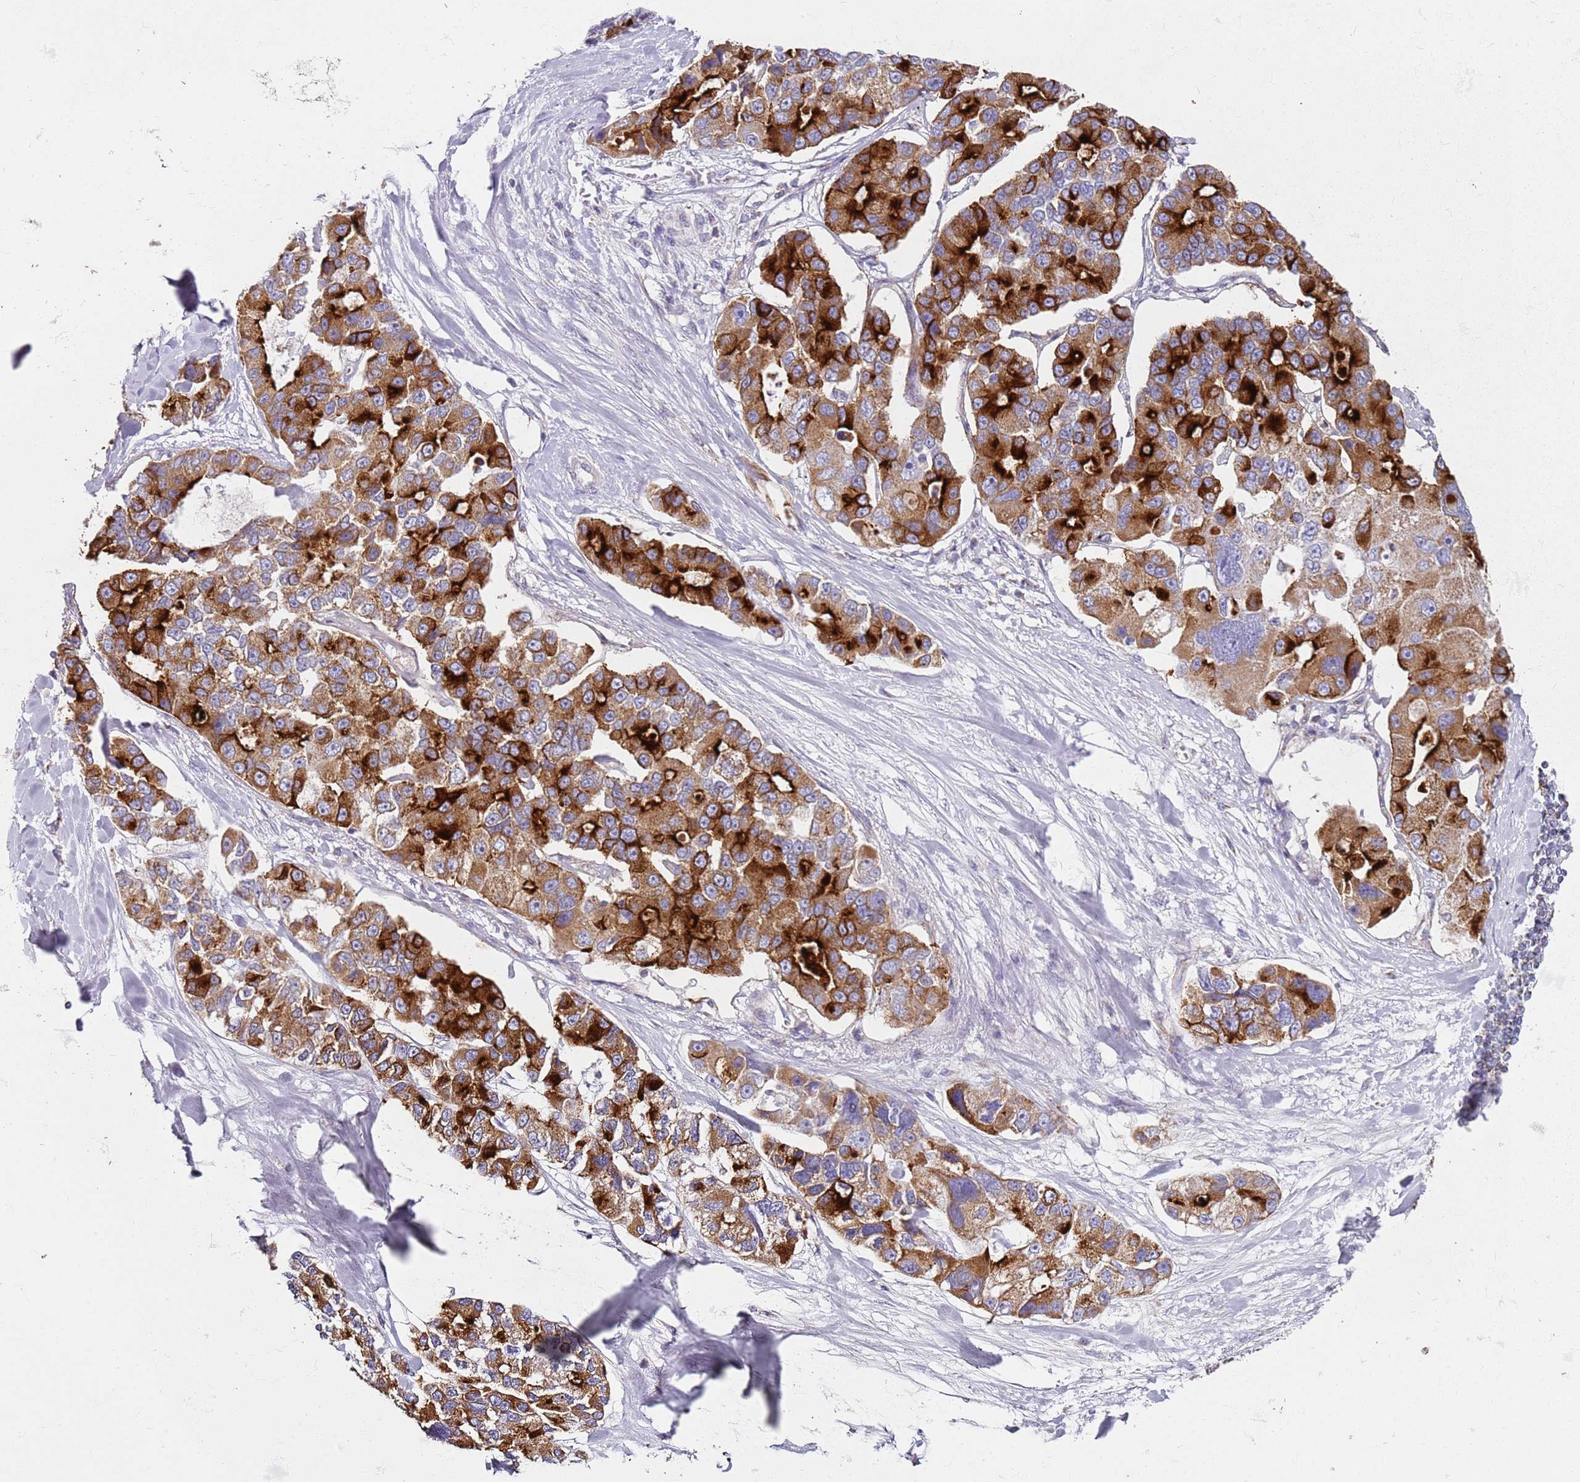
{"staining": {"intensity": "strong", "quantity": ">75%", "location": "cytoplasmic/membranous"}, "tissue": "lung cancer", "cell_type": "Tumor cells", "image_type": "cancer", "snomed": [{"axis": "morphology", "description": "Adenocarcinoma, NOS"}, {"axis": "topography", "description": "Lung"}], "caption": "Immunohistochemistry (DAB (3,3'-diaminobenzidine)) staining of lung adenocarcinoma displays strong cytoplasmic/membranous protein expression in approximately >75% of tumor cells. The staining is performed using DAB (3,3'-diaminobenzidine) brown chromogen to label protein expression. The nuclei are counter-stained blue using hematoxylin.", "gene": "ALS2", "patient": {"sex": "female", "age": 54}}